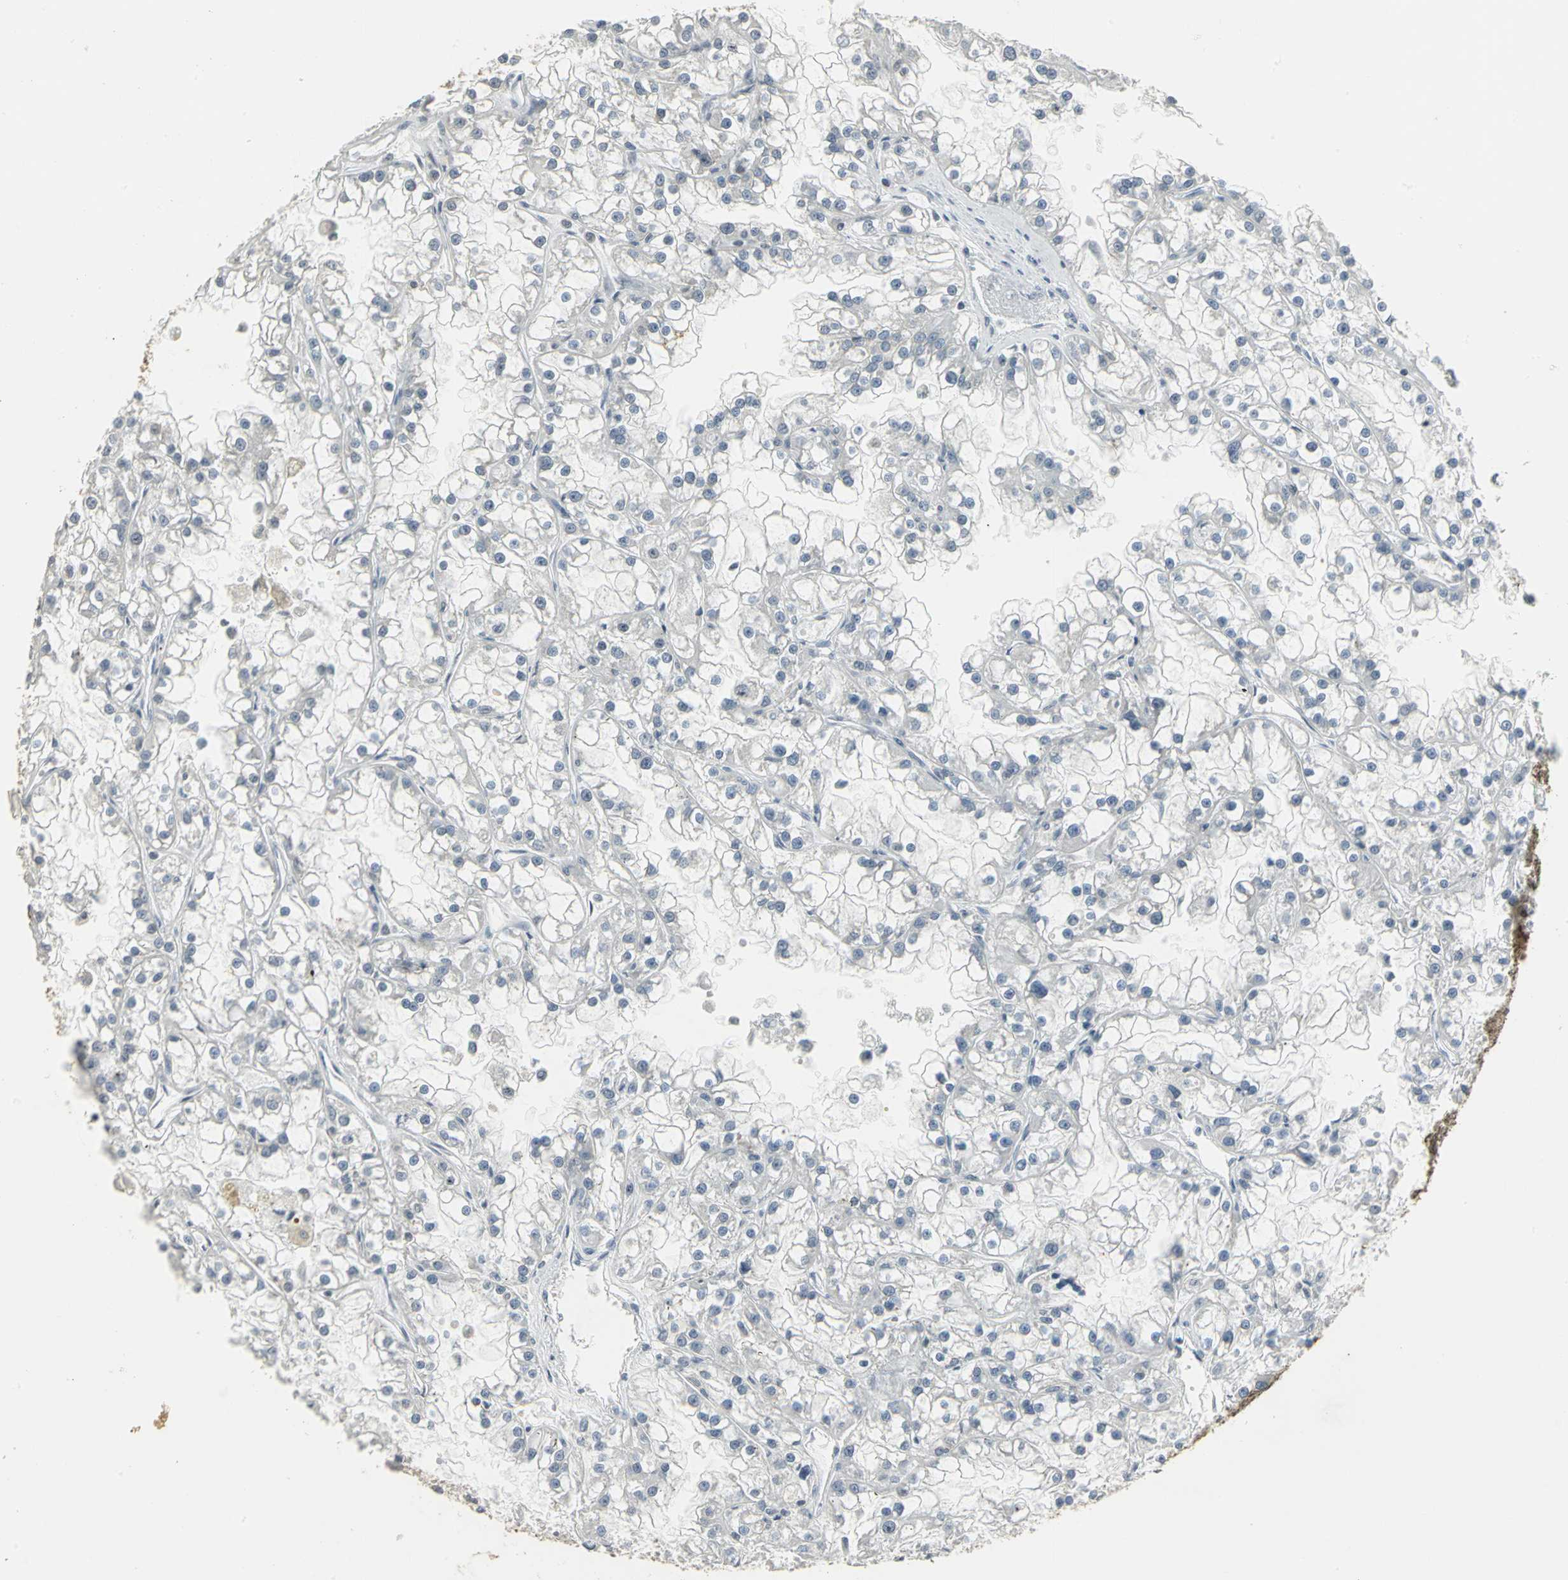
{"staining": {"intensity": "negative", "quantity": "none", "location": "none"}, "tissue": "renal cancer", "cell_type": "Tumor cells", "image_type": "cancer", "snomed": [{"axis": "morphology", "description": "Adenocarcinoma, NOS"}, {"axis": "topography", "description": "Kidney"}], "caption": "A micrograph of human renal cancer is negative for staining in tumor cells.", "gene": "CBX3", "patient": {"sex": "female", "age": 52}}